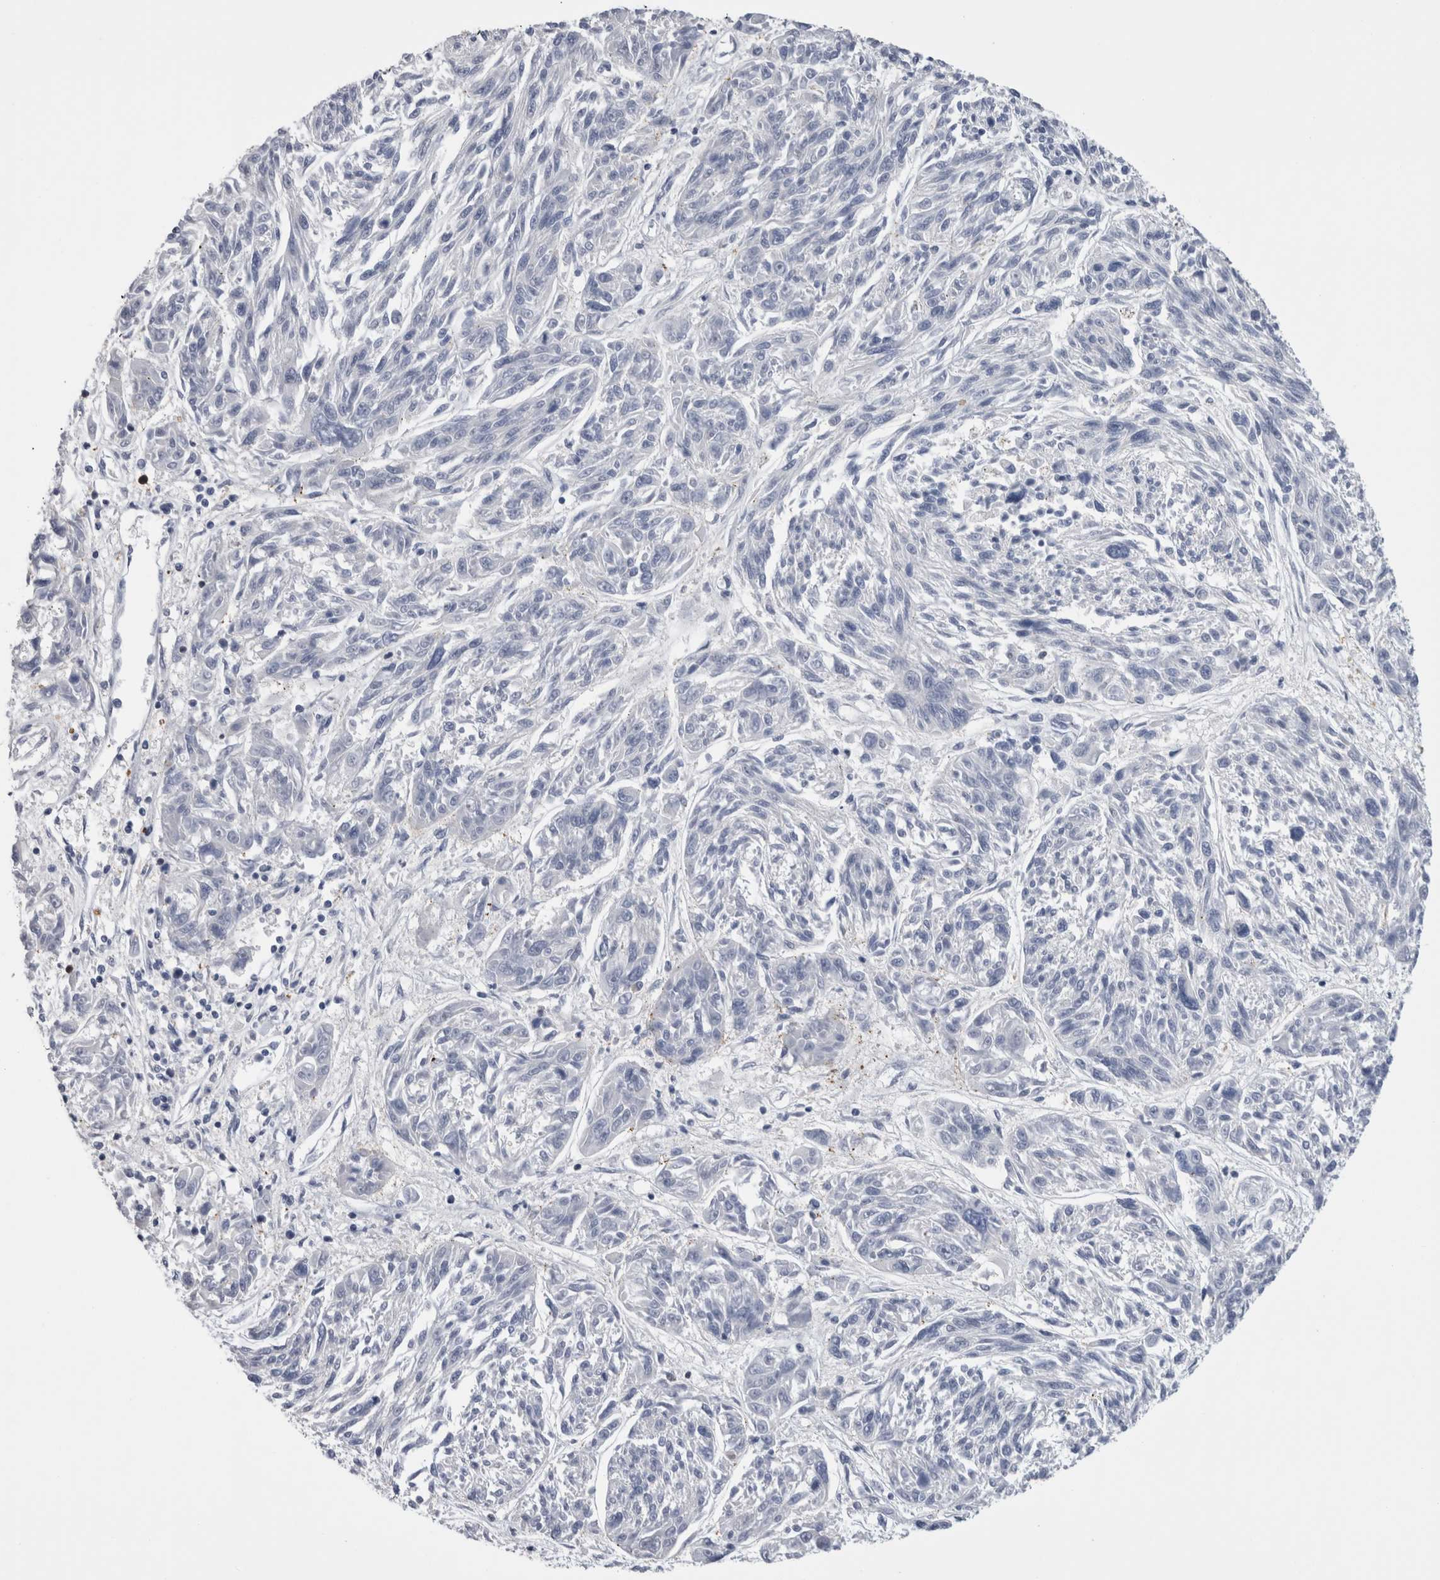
{"staining": {"intensity": "negative", "quantity": "none", "location": "none"}, "tissue": "melanoma", "cell_type": "Tumor cells", "image_type": "cancer", "snomed": [{"axis": "morphology", "description": "Malignant melanoma, NOS"}, {"axis": "topography", "description": "Skin"}], "caption": "Immunohistochemistry of melanoma displays no staining in tumor cells.", "gene": "DCTN6", "patient": {"sex": "male", "age": 53}}